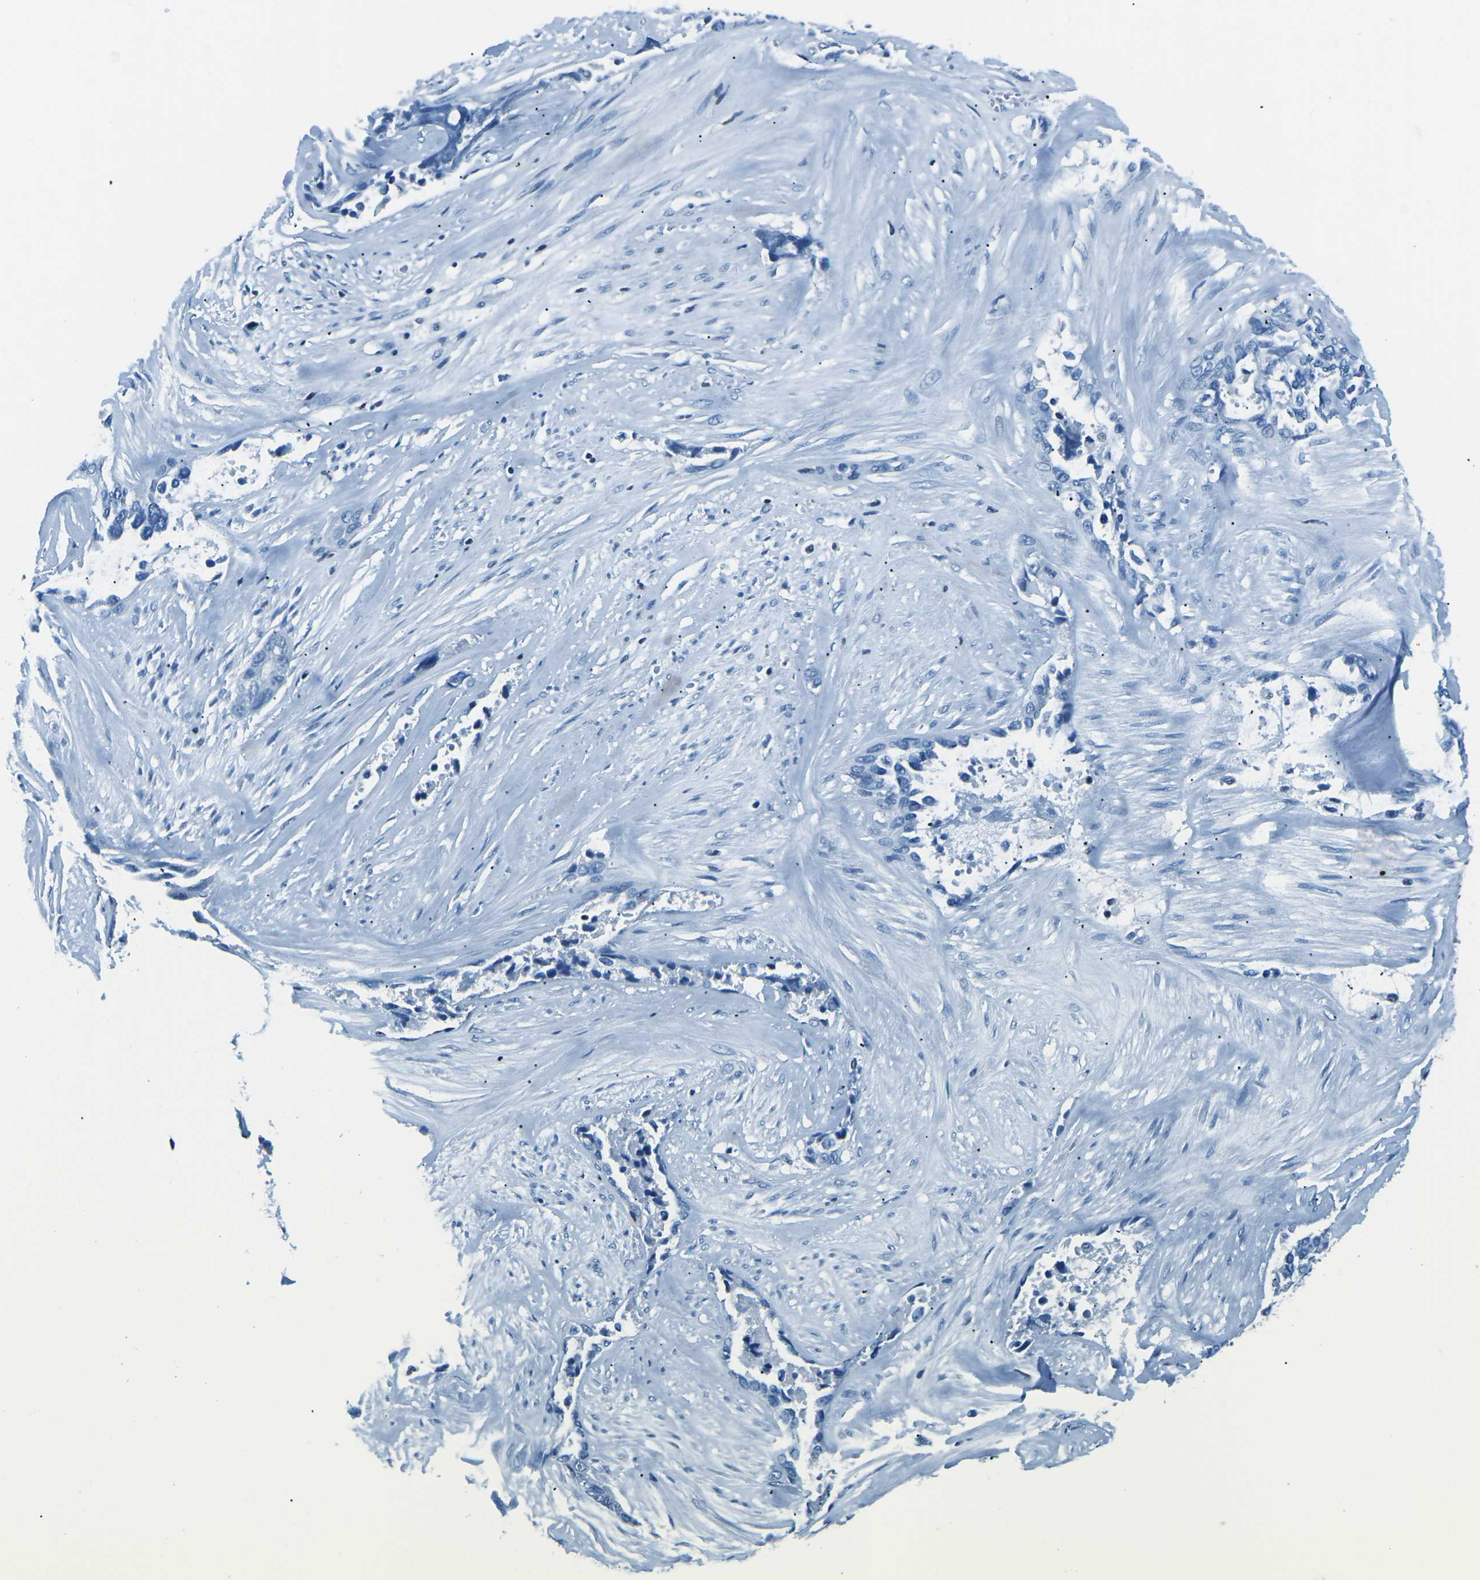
{"staining": {"intensity": "negative", "quantity": "none", "location": "none"}, "tissue": "ovarian cancer", "cell_type": "Tumor cells", "image_type": "cancer", "snomed": [{"axis": "morphology", "description": "Cystadenocarcinoma, serous, NOS"}, {"axis": "topography", "description": "Ovary"}], "caption": "Immunohistochemistry (IHC) histopathology image of neoplastic tissue: serous cystadenocarcinoma (ovarian) stained with DAB exhibits no significant protein staining in tumor cells.", "gene": "CELF2", "patient": {"sex": "female", "age": 44}}